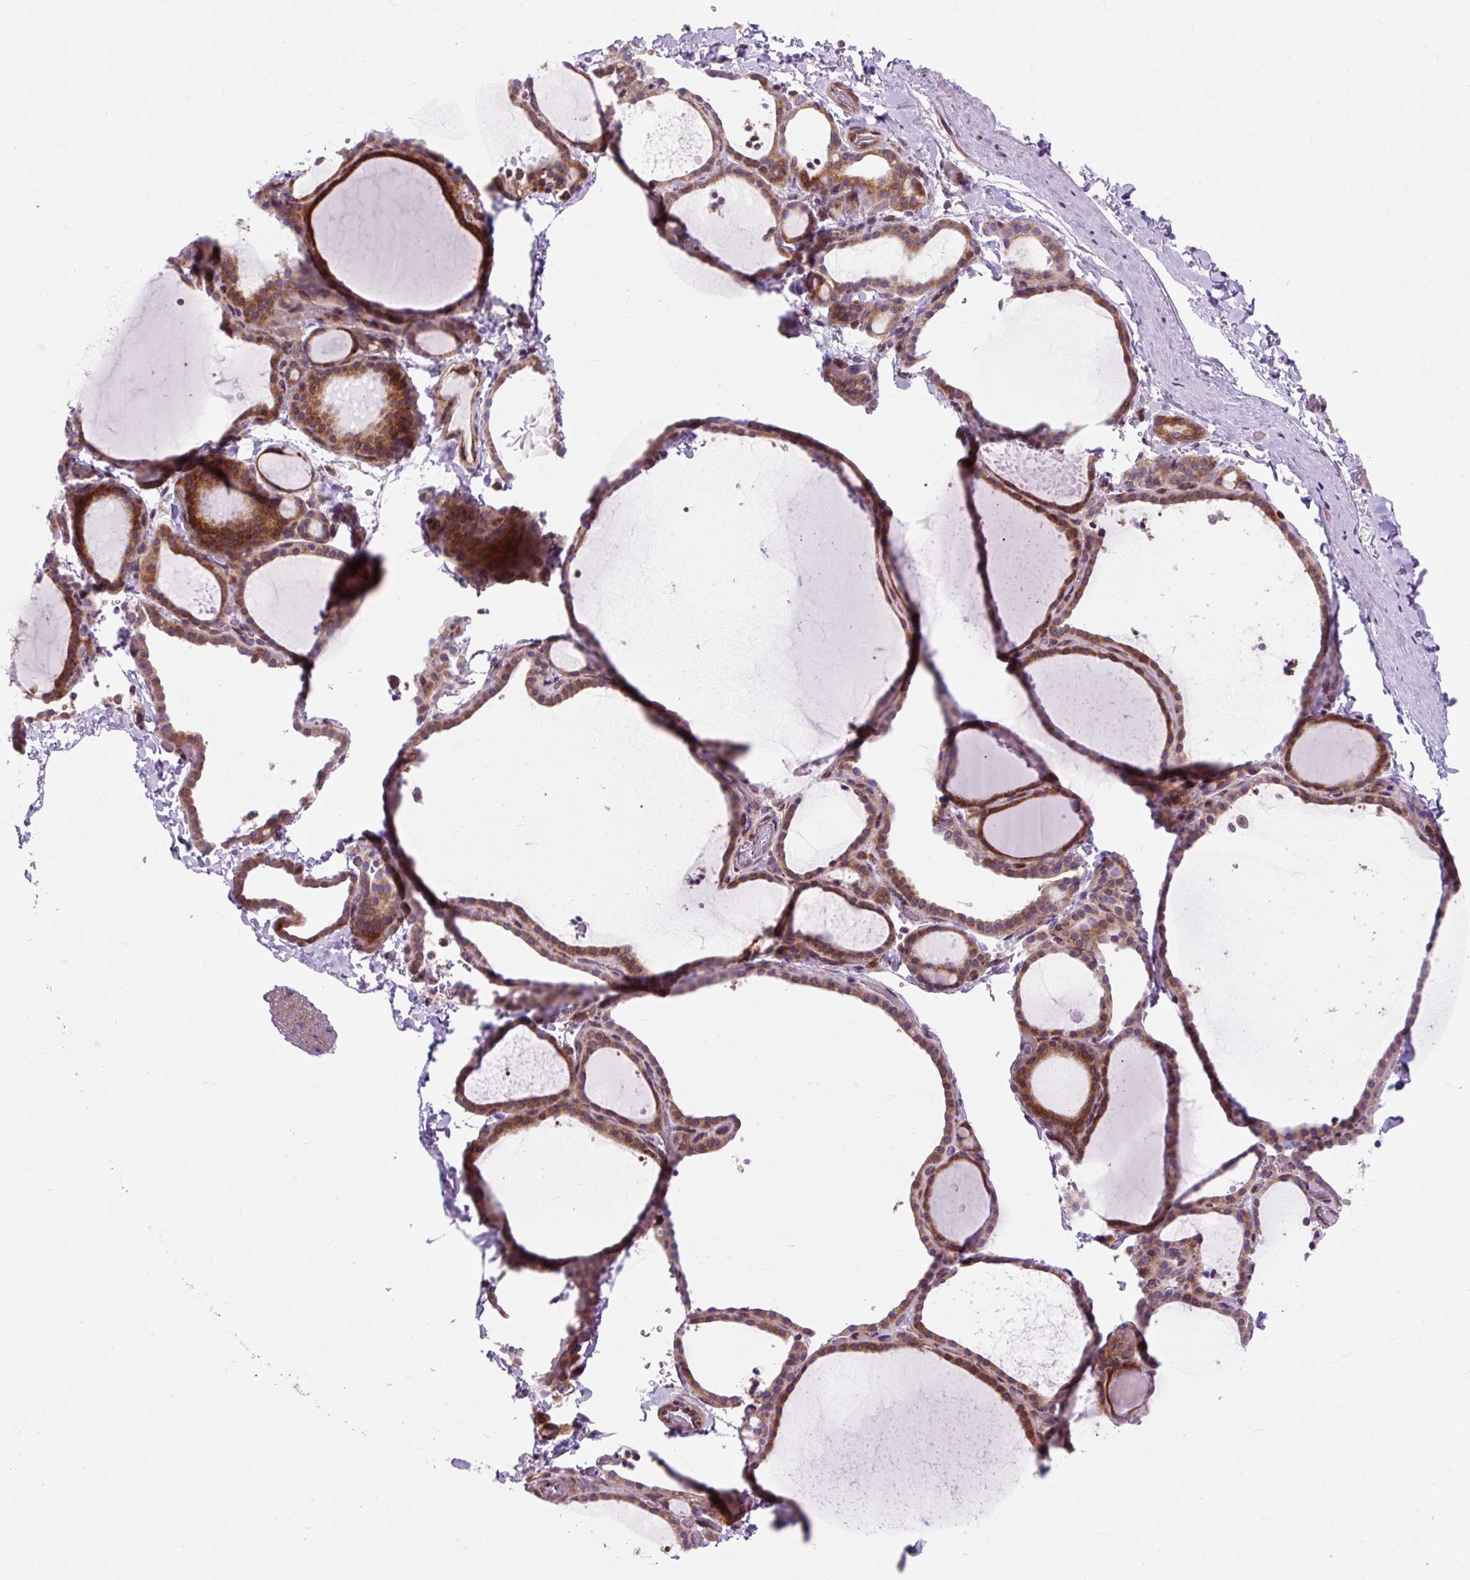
{"staining": {"intensity": "moderate", "quantity": "25%-75%", "location": "cytoplasmic/membranous"}, "tissue": "thyroid gland", "cell_type": "Glandular cells", "image_type": "normal", "snomed": [{"axis": "morphology", "description": "Normal tissue, NOS"}, {"axis": "topography", "description": "Thyroid gland"}], "caption": "The photomicrograph shows staining of unremarkable thyroid gland, revealing moderate cytoplasmic/membranous protein staining (brown color) within glandular cells.", "gene": "CISD3", "patient": {"sex": "female", "age": 22}}